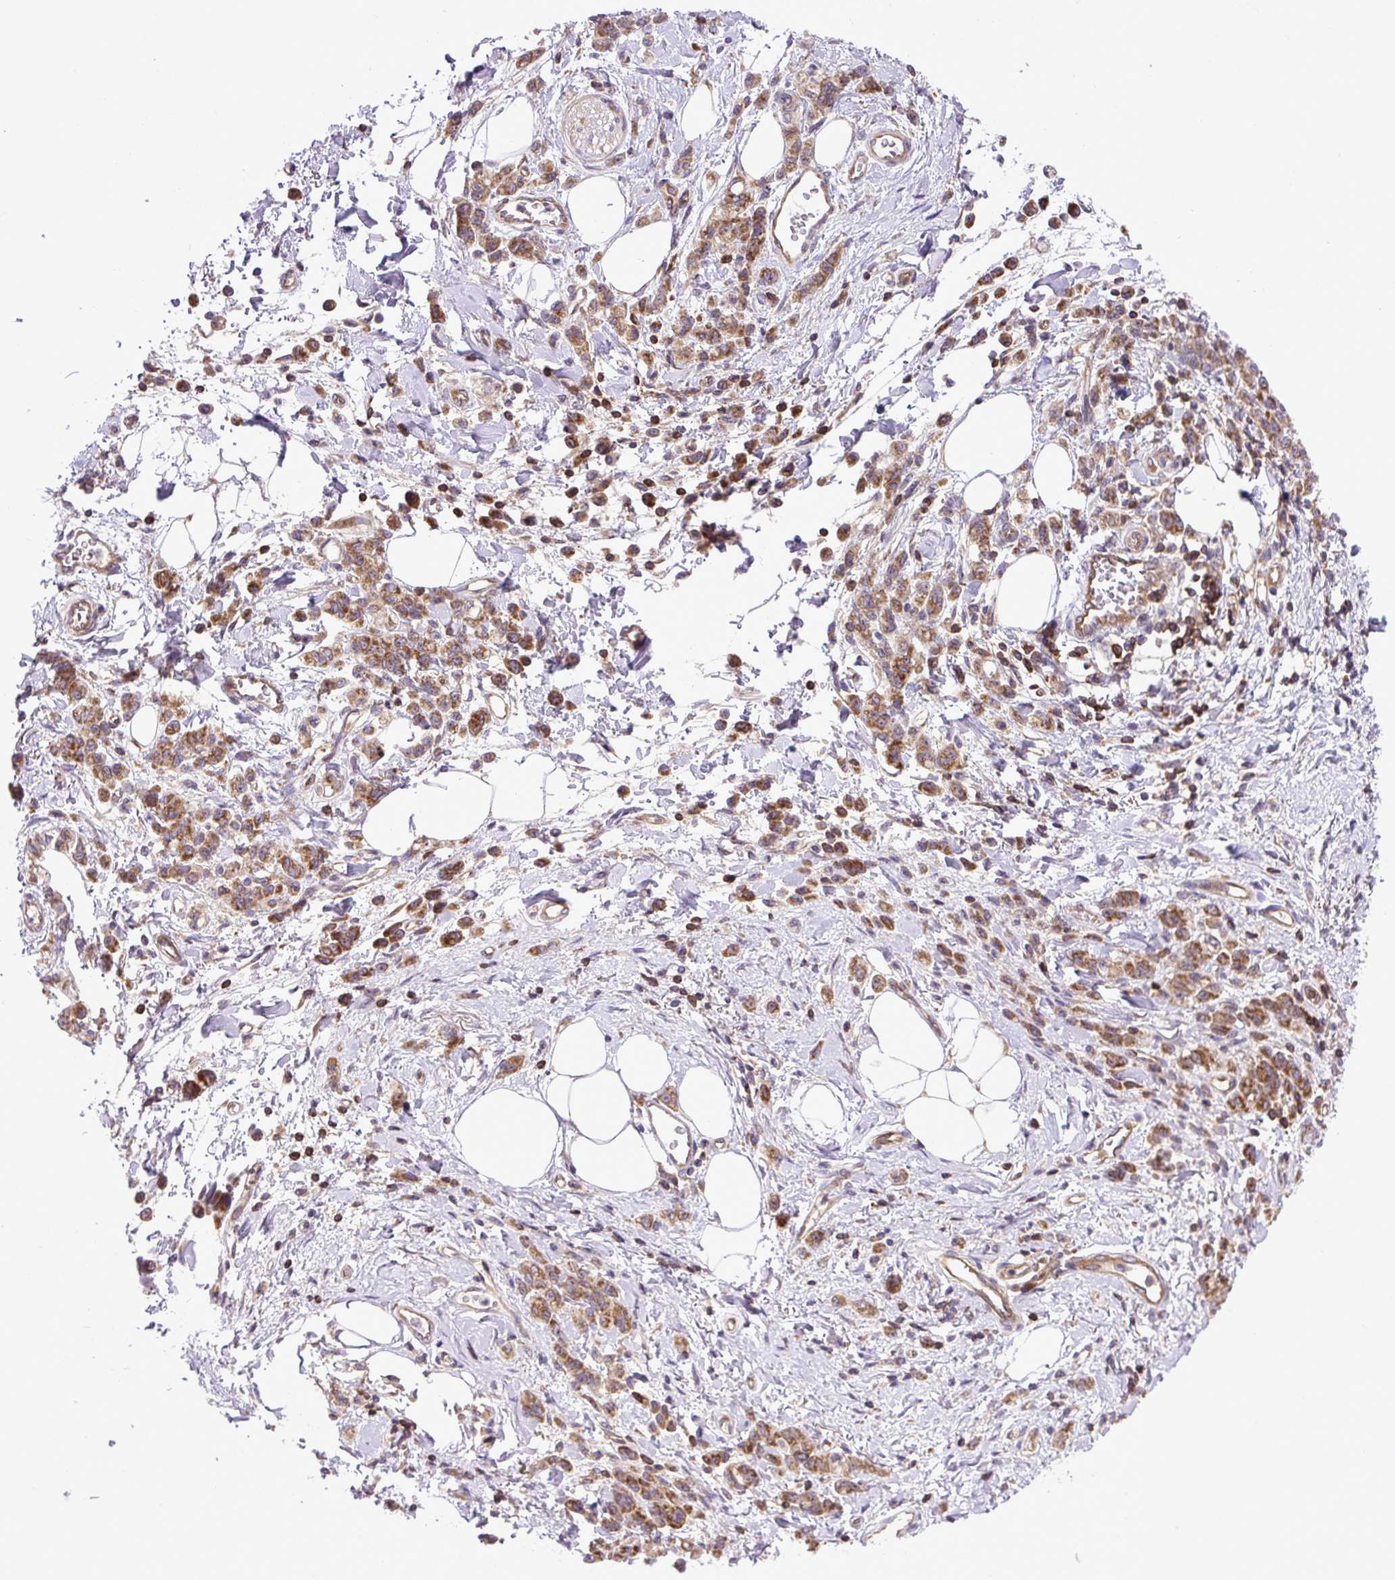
{"staining": {"intensity": "moderate", "quantity": ">75%", "location": "cytoplasmic/membranous"}, "tissue": "stomach cancer", "cell_type": "Tumor cells", "image_type": "cancer", "snomed": [{"axis": "morphology", "description": "Adenocarcinoma, NOS"}, {"axis": "topography", "description": "Stomach"}], "caption": "Protein expression by immunohistochemistry (IHC) displays moderate cytoplasmic/membranous staining in about >75% of tumor cells in adenocarcinoma (stomach).", "gene": "PLCG1", "patient": {"sex": "male", "age": 77}}